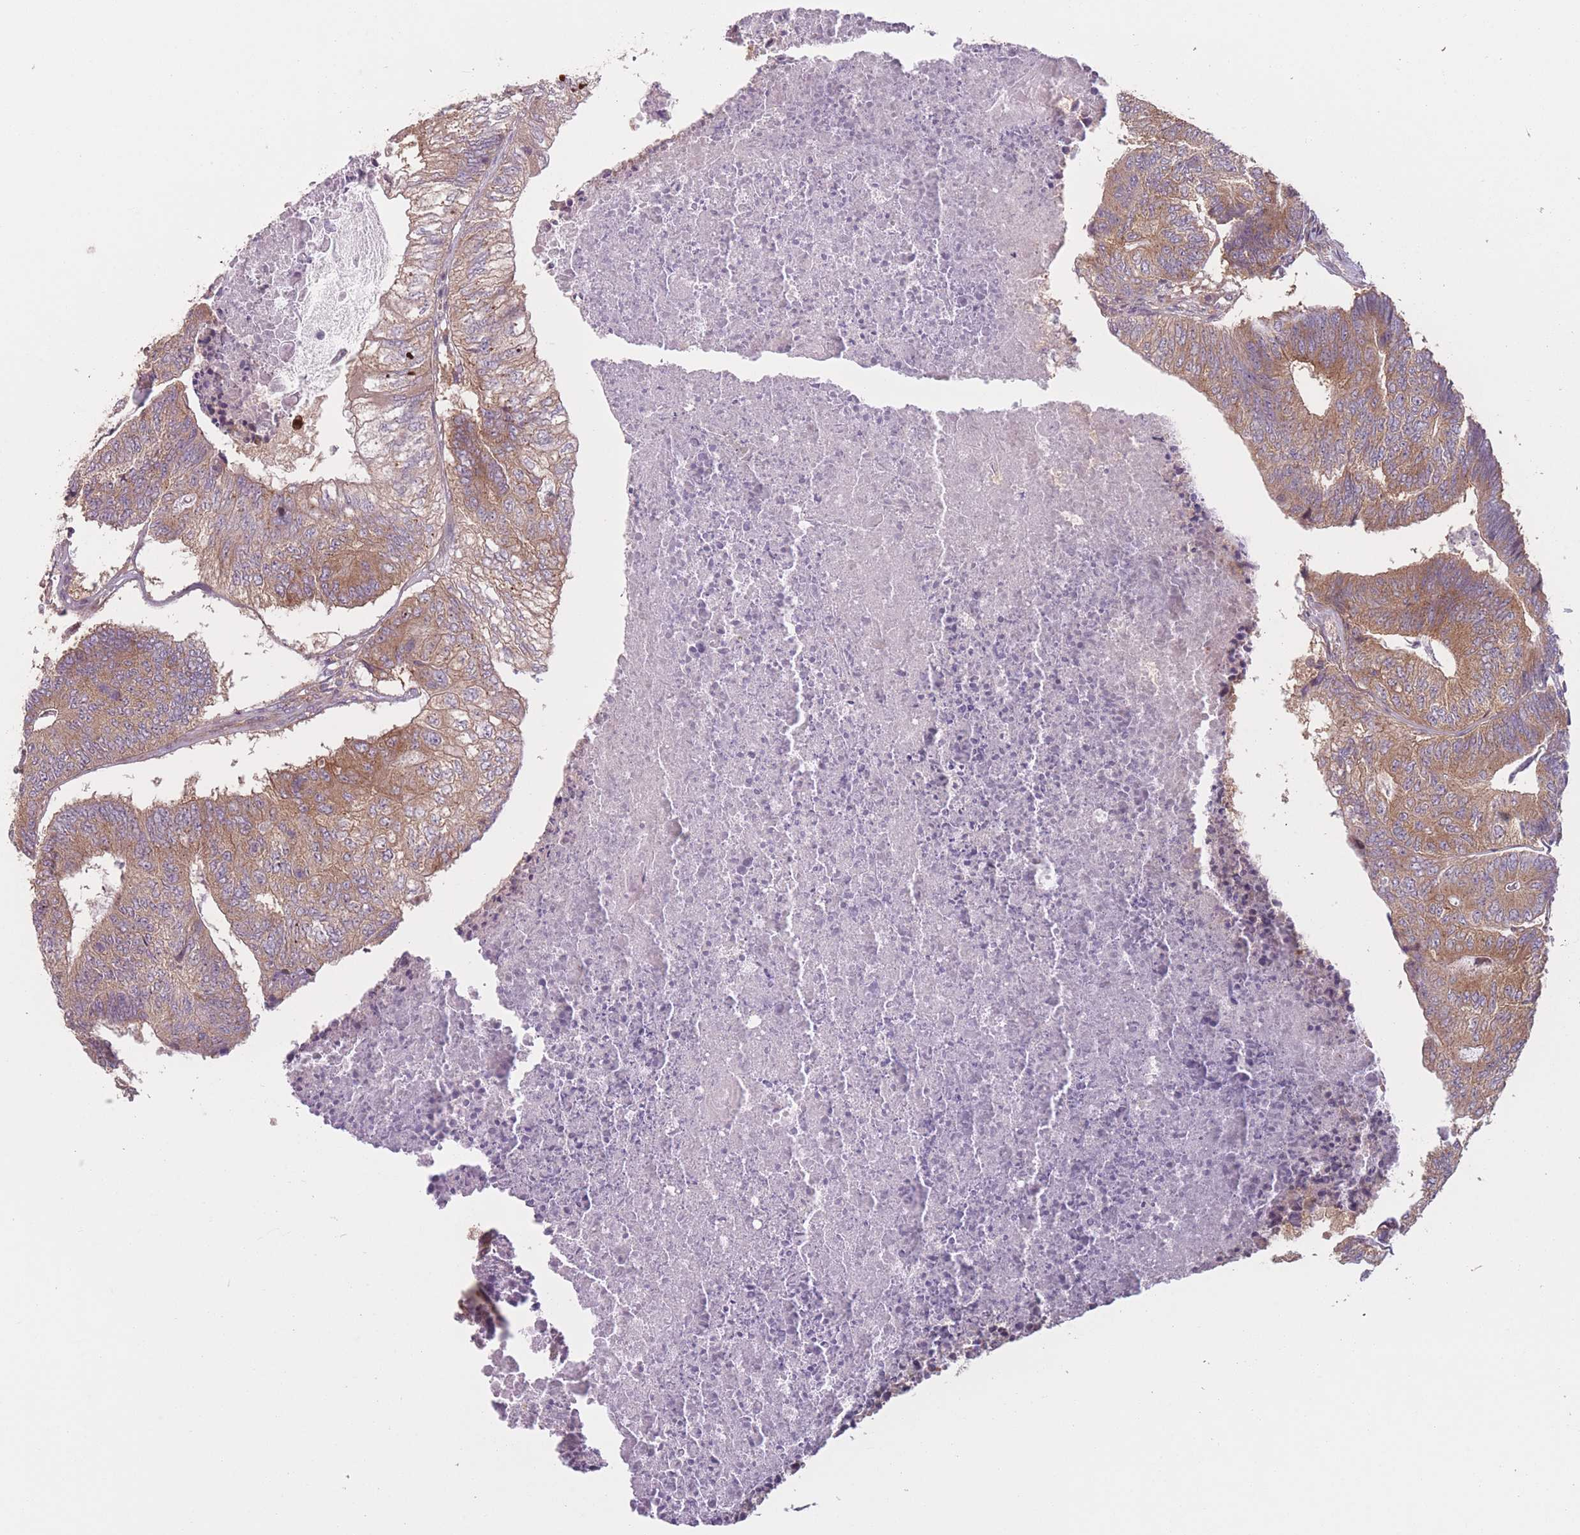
{"staining": {"intensity": "moderate", "quantity": ">75%", "location": "cytoplasmic/membranous"}, "tissue": "colorectal cancer", "cell_type": "Tumor cells", "image_type": "cancer", "snomed": [{"axis": "morphology", "description": "Adenocarcinoma, NOS"}, {"axis": "topography", "description": "Colon"}], "caption": "A brown stain shows moderate cytoplasmic/membranous expression of a protein in colorectal cancer (adenocarcinoma) tumor cells. The staining was performed using DAB to visualize the protein expression in brown, while the nuclei were stained in blue with hematoxylin (Magnification: 20x).", "gene": "WASHC2A", "patient": {"sex": "female", "age": 67}}